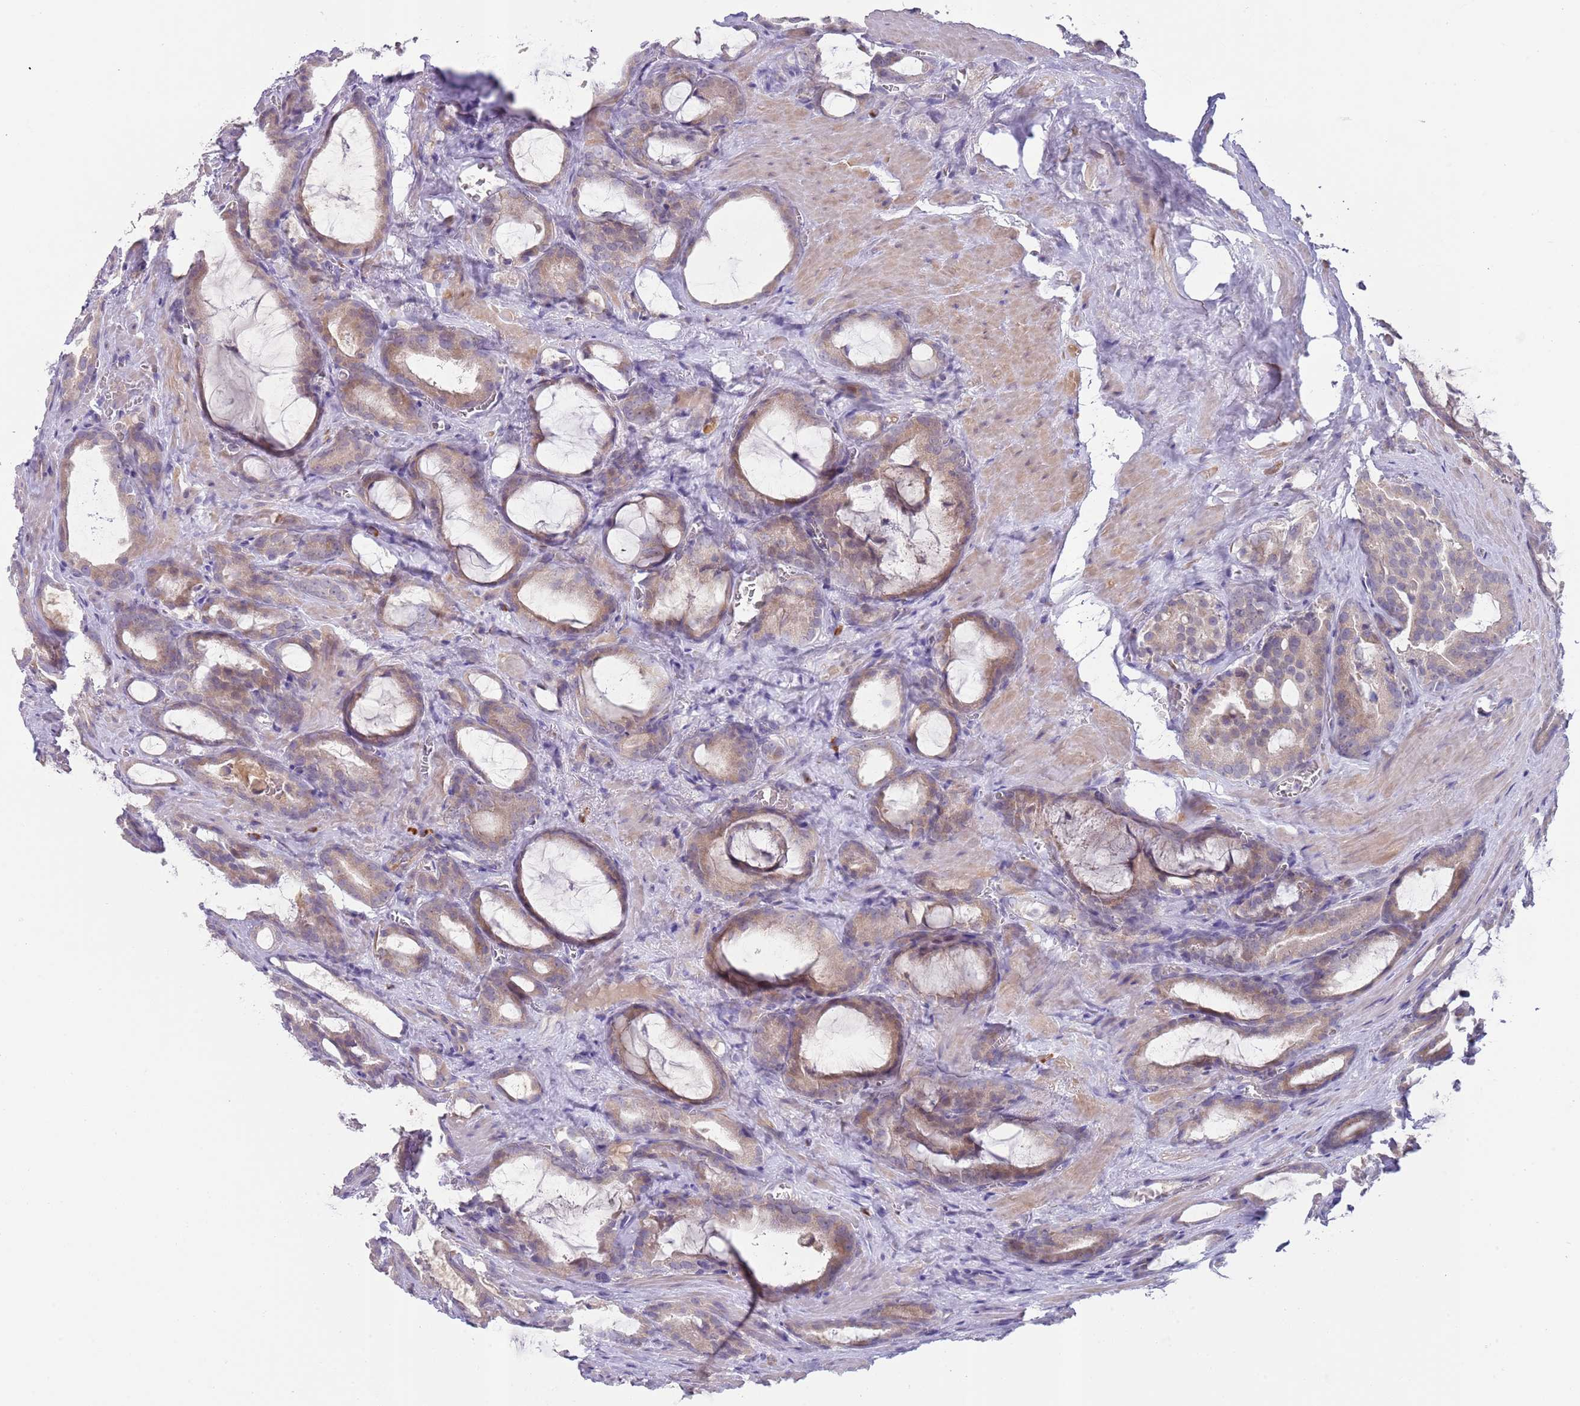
{"staining": {"intensity": "weak", "quantity": ">75%", "location": "cytoplasmic/membranous"}, "tissue": "prostate cancer", "cell_type": "Tumor cells", "image_type": "cancer", "snomed": [{"axis": "morphology", "description": "Adenocarcinoma, High grade"}, {"axis": "topography", "description": "Prostate"}], "caption": "Immunohistochemistry histopathology image of human high-grade adenocarcinoma (prostate) stained for a protein (brown), which shows low levels of weak cytoplasmic/membranous expression in about >75% of tumor cells.", "gene": "PRAC1", "patient": {"sex": "male", "age": 72}}